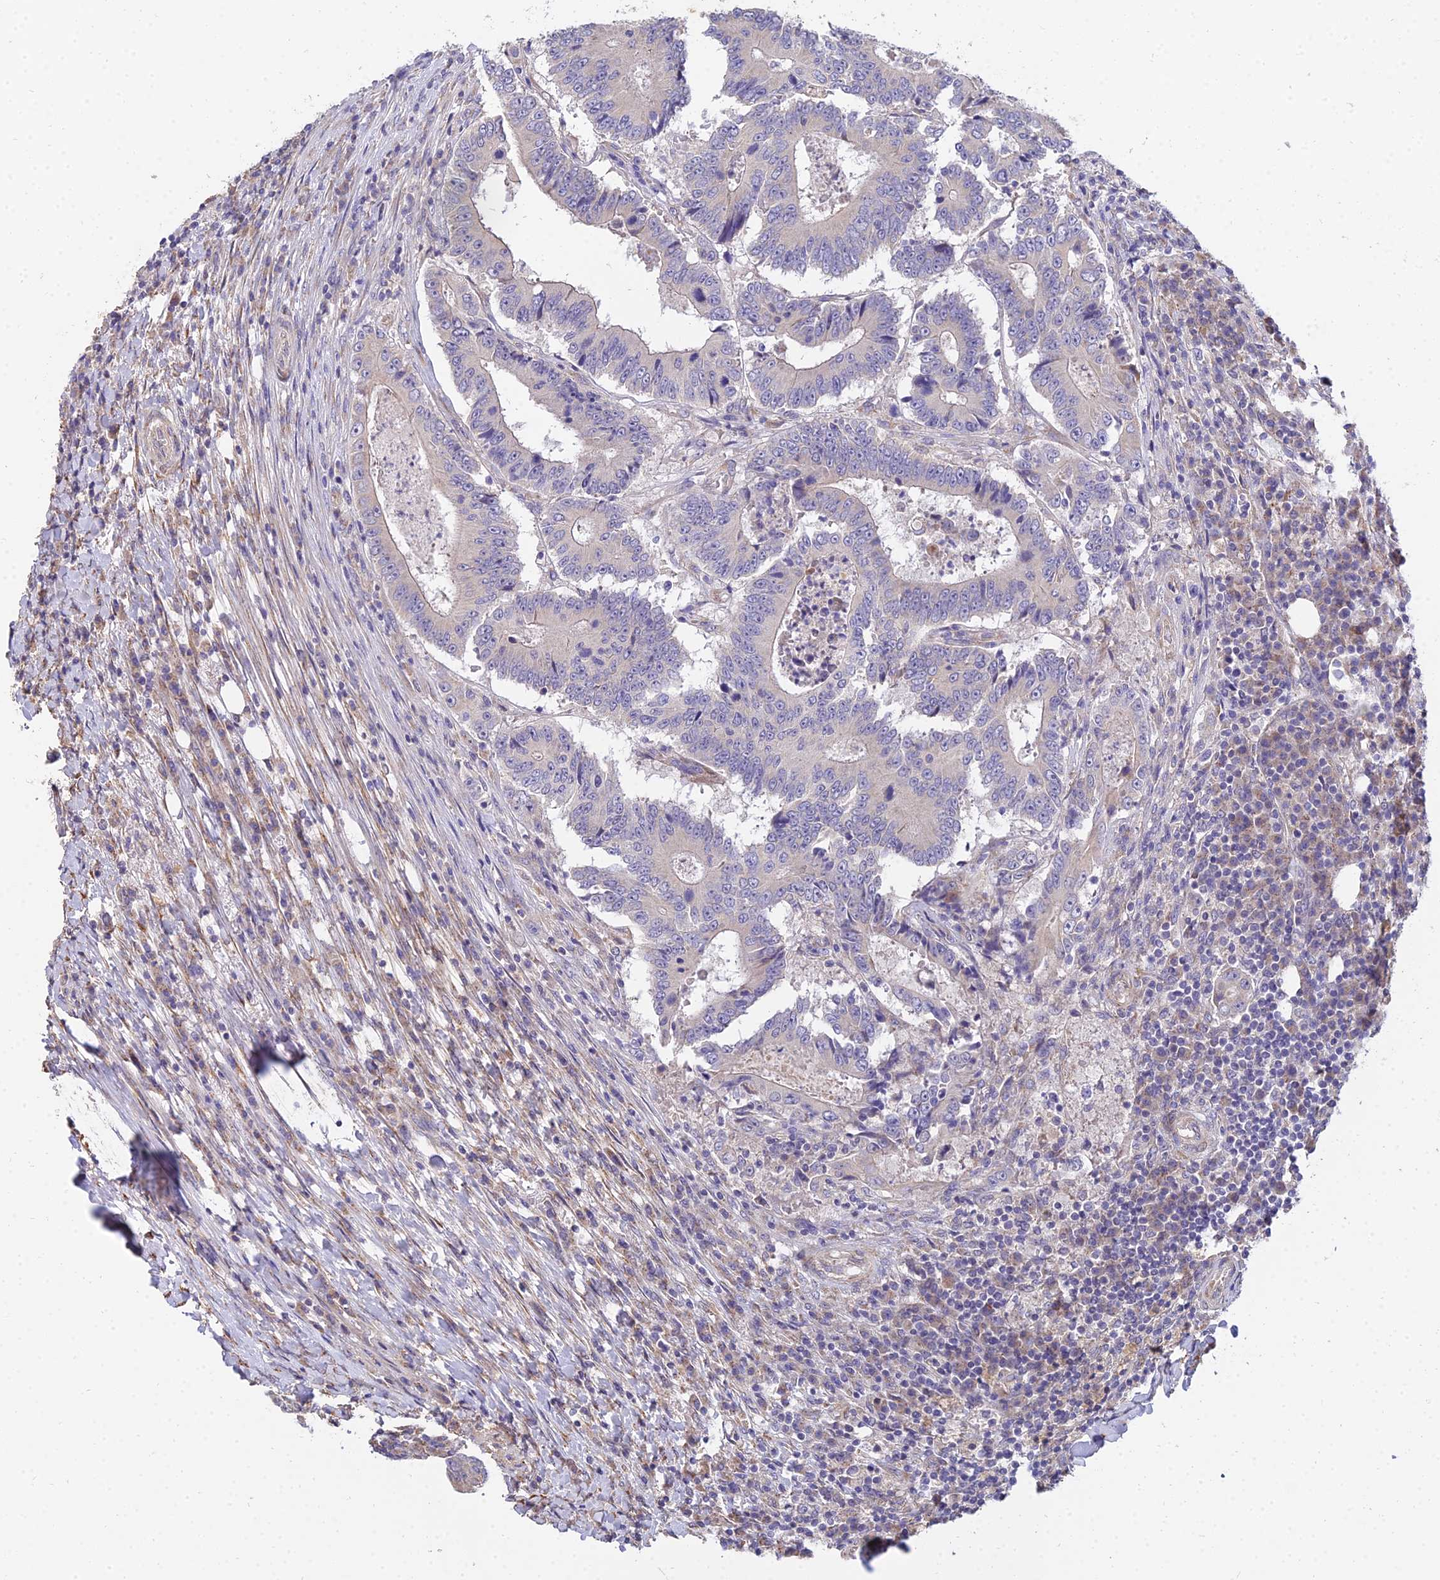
{"staining": {"intensity": "negative", "quantity": "none", "location": "none"}, "tissue": "colorectal cancer", "cell_type": "Tumor cells", "image_type": "cancer", "snomed": [{"axis": "morphology", "description": "Adenocarcinoma, NOS"}, {"axis": "topography", "description": "Colon"}], "caption": "IHC micrograph of neoplastic tissue: colorectal cancer (adenocarcinoma) stained with DAB demonstrates no significant protein staining in tumor cells.", "gene": "ARL8B", "patient": {"sex": "male", "age": 83}}